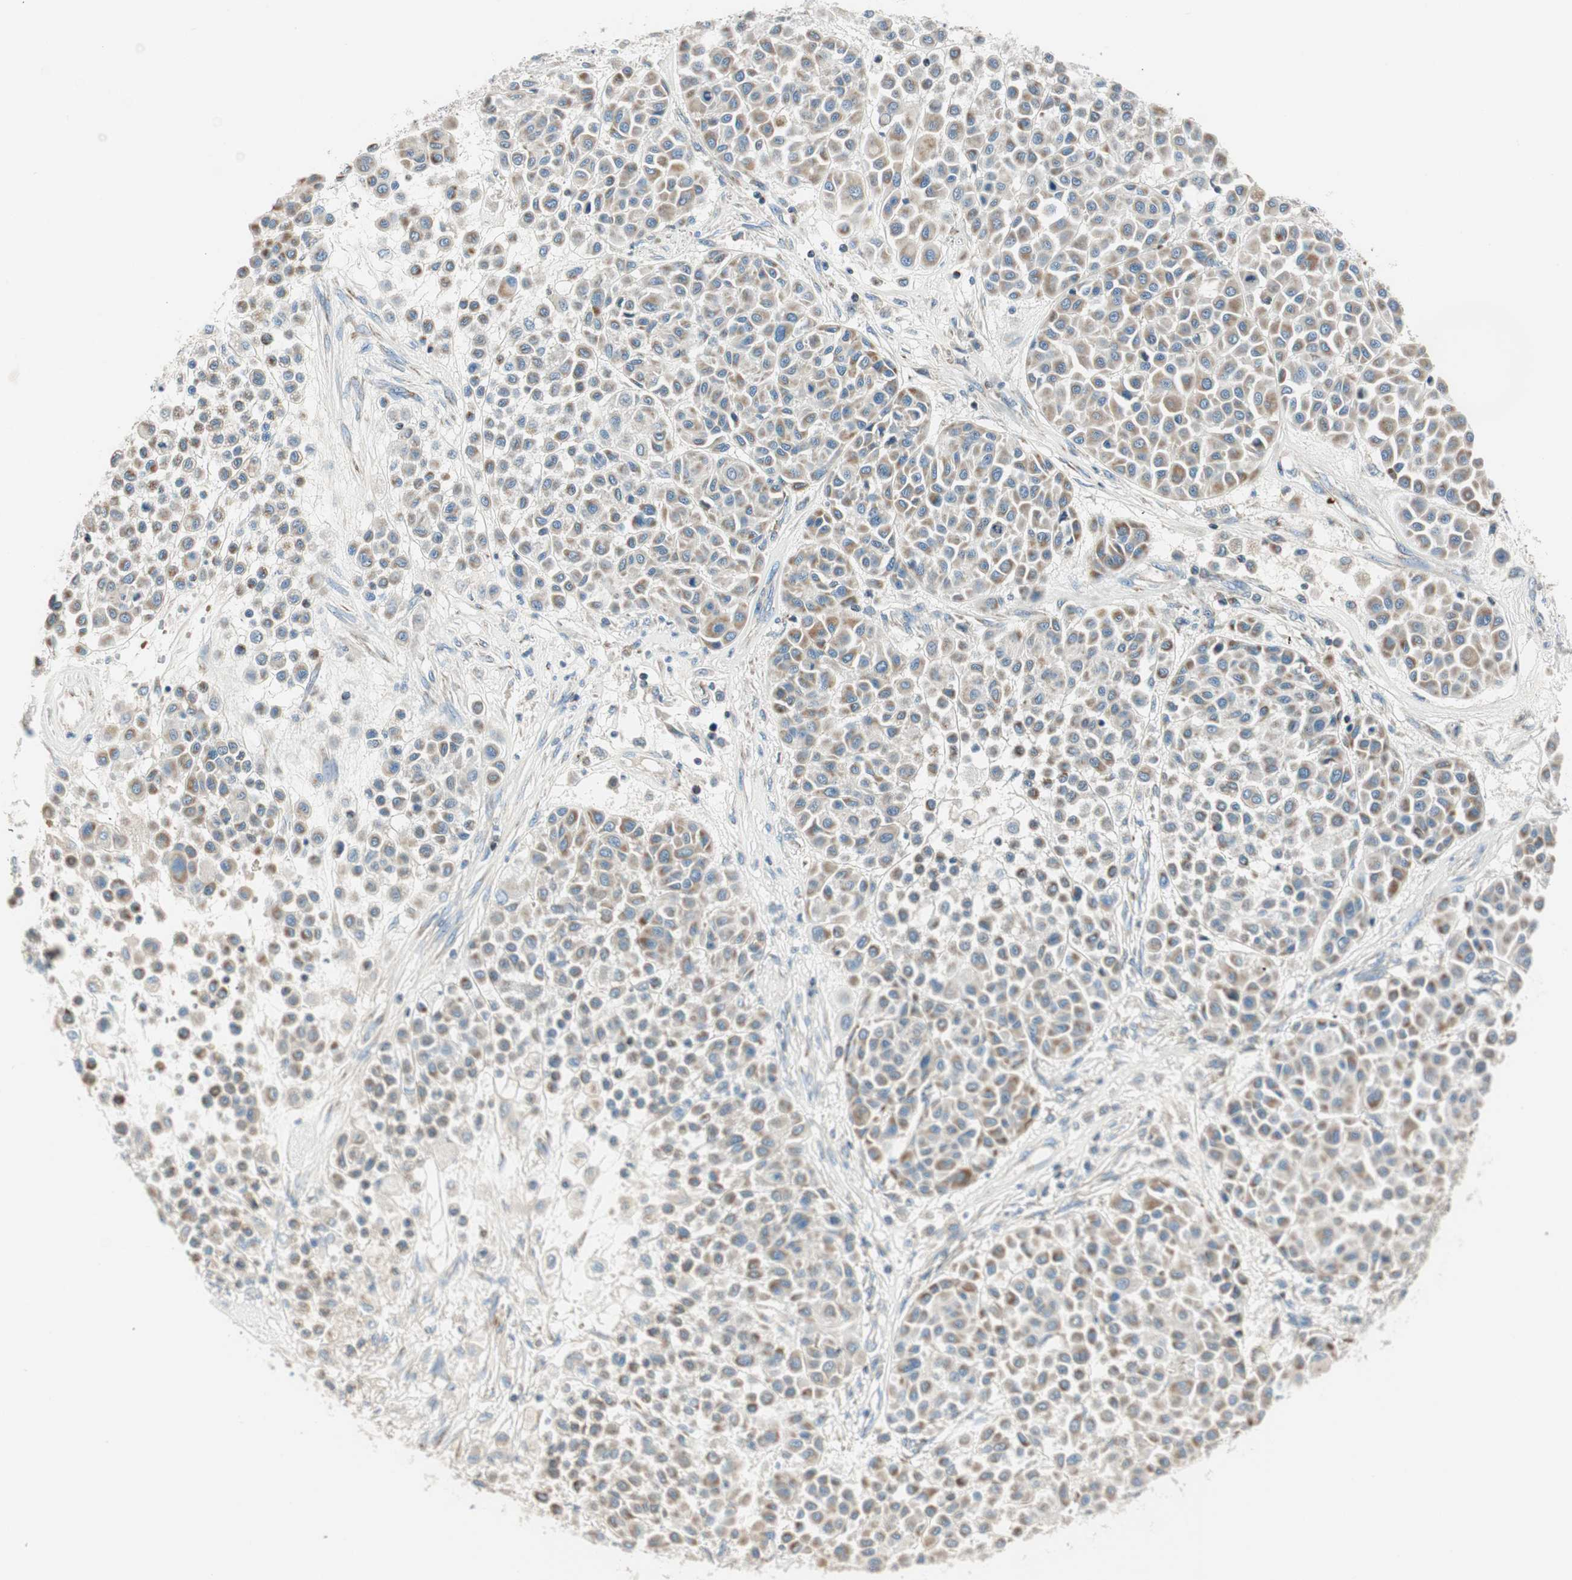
{"staining": {"intensity": "moderate", "quantity": ">75%", "location": "cytoplasmic/membranous"}, "tissue": "melanoma", "cell_type": "Tumor cells", "image_type": "cancer", "snomed": [{"axis": "morphology", "description": "Malignant melanoma, Metastatic site"}, {"axis": "topography", "description": "Soft tissue"}], "caption": "Protein staining of malignant melanoma (metastatic site) tissue displays moderate cytoplasmic/membranous positivity in about >75% of tumor cells. The protein is stained brown, and the nuclei are stained in blue (DAB IHC with brightfield microscopy, high magnification).", "gene": "RORB", "patient": {"sex": "male", "age": 41}}